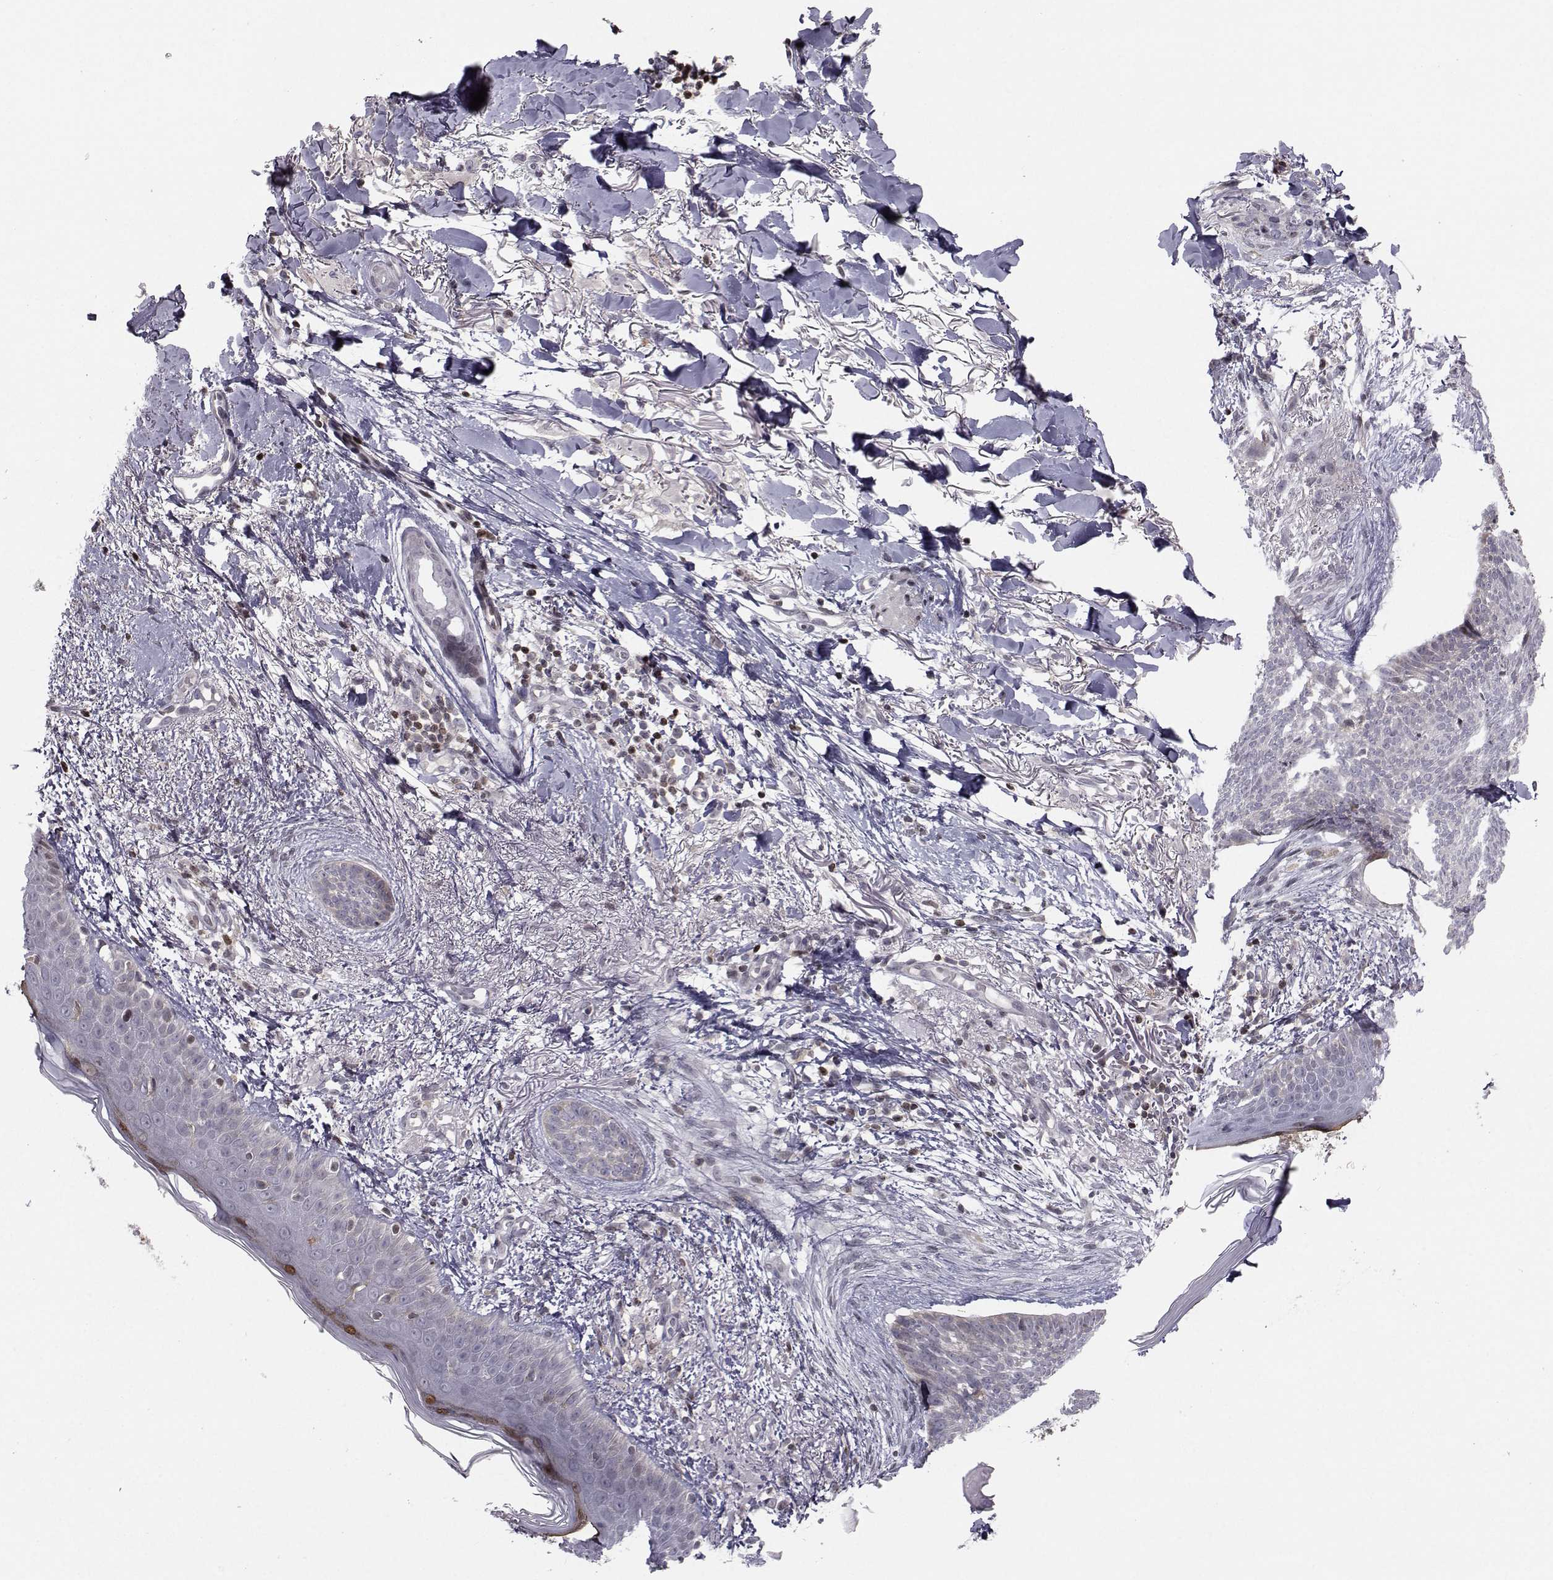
{"staining": {"intensity": "negative", "quantity": "none", "location": "none"}, "tissue": "skin cancer", "cell_type": "Tumor cells", "image_type": "cancer", "snomed": [{"axis": "morphology", "description": "Normal tissue, NOS"}, {"axis": "morphology", "description": "Basal cell carcinoma"}, {"axis": "topography", "description": "Skin"}], "caption": "Immunohistochemical staining of basal cell carcinoma (skin) reveals no significant expression in tumor cells. The staining is performed using DAB (3,3'-diaminobenzidine) brown chromogen with nuclei counter-stained in using hematoxylin.", "gene": "PCP4L1", "patient": {"sex": "male", "age": 84}}